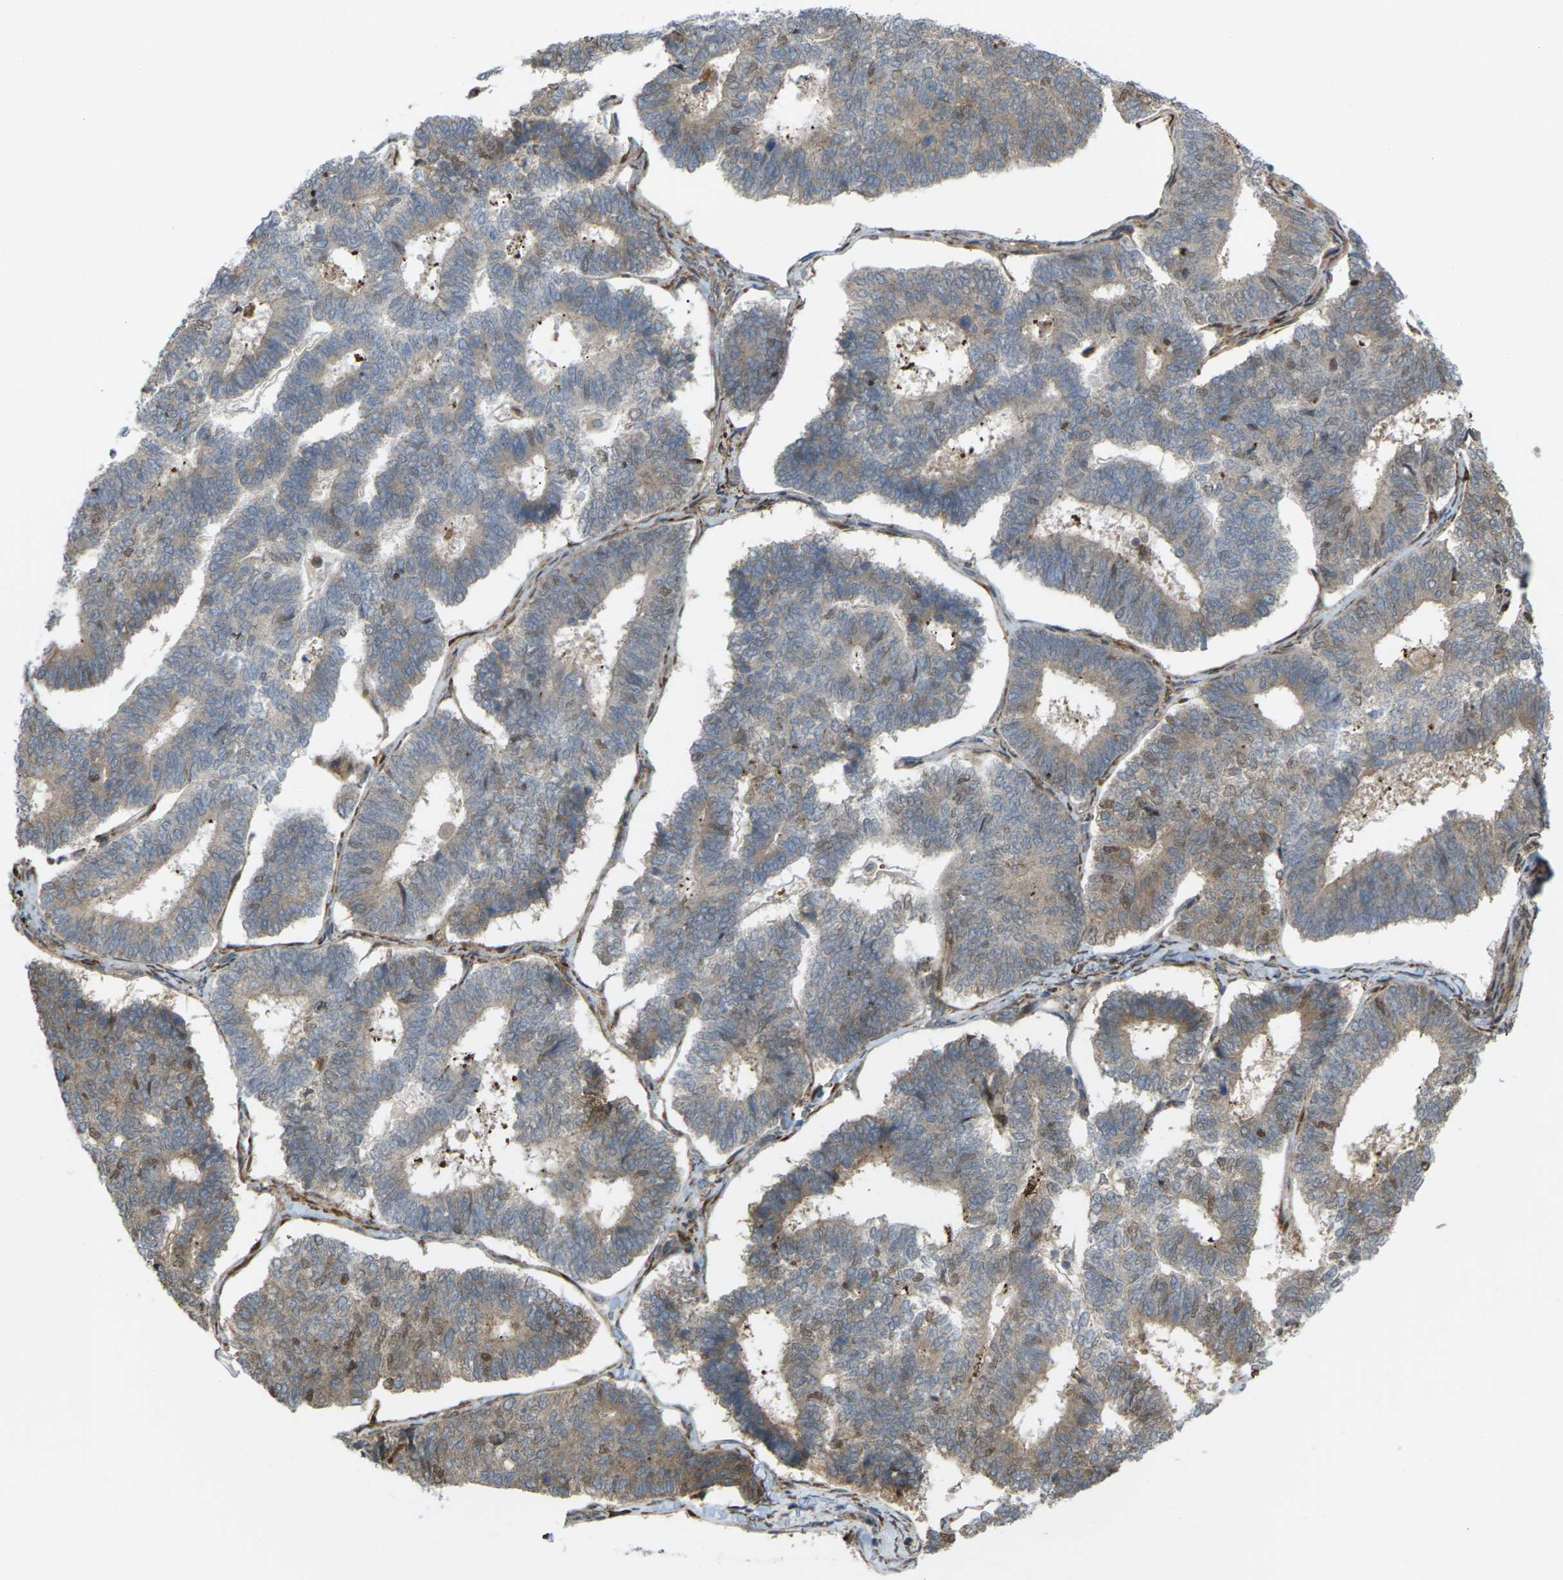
{"staining": {"intensity": "moderate", "quantity": "25%-75%", "location": "cytoplasmic/membranous,nuclear"}, "tissue": "endometrial cancer", "cell_type": "Tumor cells", "image_type": "cancer", "snomed": [{"axis": "morphology", "description": "Adenocarcinoma, NOS"}, {"axis": "topography", "description": "Endometrium"}], "caption": "An immunohistochemistry micrograph of tumor tissue is shown. Protein staining in brown labels moderate cytoplasmic/membranous and nuclear positivity in adenocarcinoma (endometrial) within tumor cells.", "gene": "ROBO1", "patient": {"sex": "female", "age": 70}}